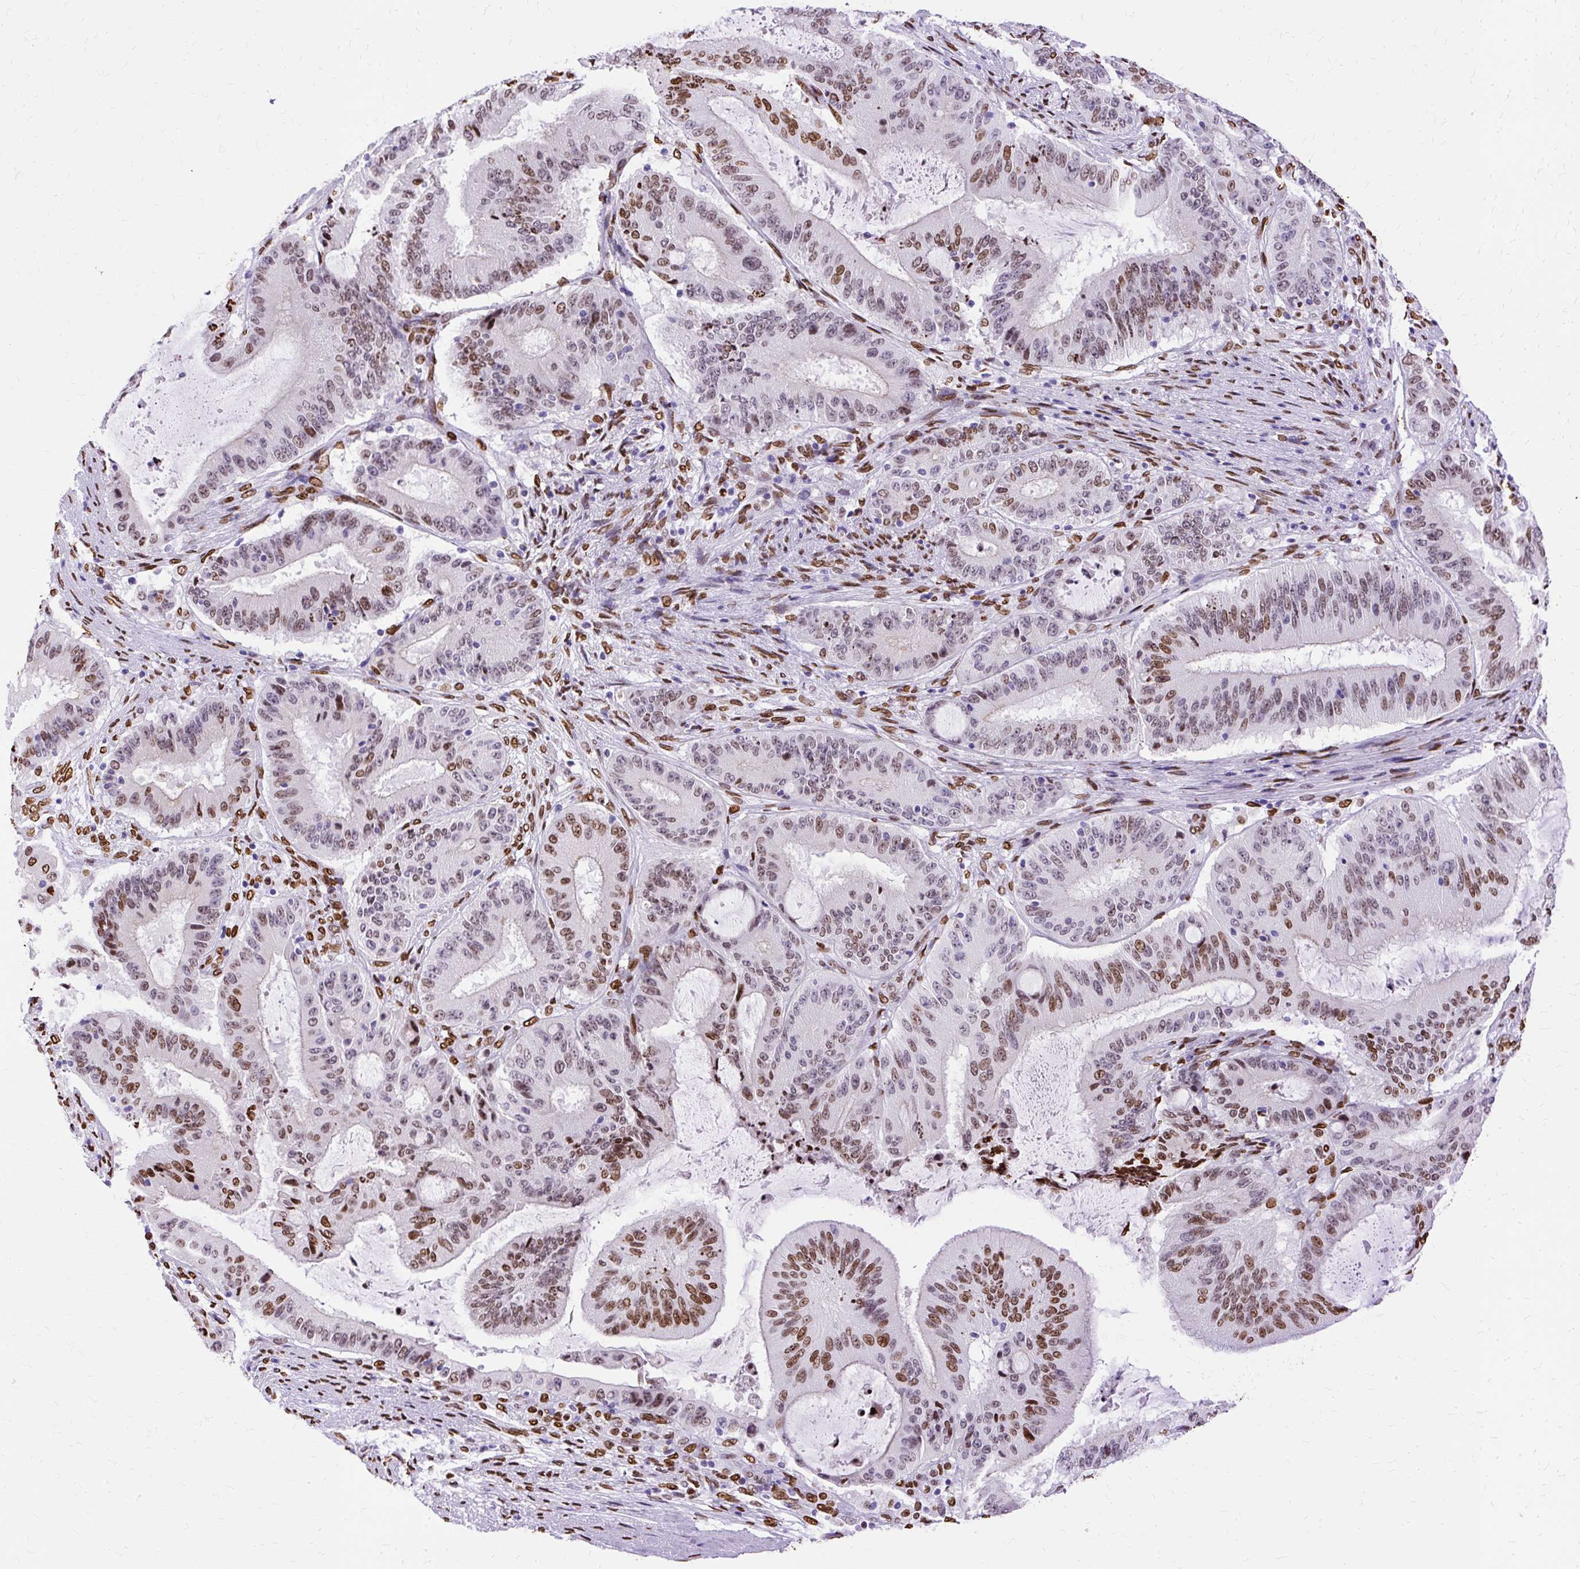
{"staining": {"intensity": "moderate", "quantity": "25%-75%", "location": "nuclear"}, "tissue": "liver cancer", "cell_type": "Tumor cells", "image_type": "cancer", "snomed": [{"axis": "morphology", "description": "Normal tissue, NOS"}, {"axis": "morphology", "description": "Cholangiocarcinoma"}, {"axis": "topography", "description": "Liver"}, {"axis": "topography", "description": "Peripheral nerve tissue"}], "caption": "Immunohistochemical staining of human cholangiocarcinoma (liver) shows medium levels of moderate nuclear protein staining in about 25%-75% of tumor cells.", "gene": "TMEM184C", "patient": {"sex": "female", "age": 73}}